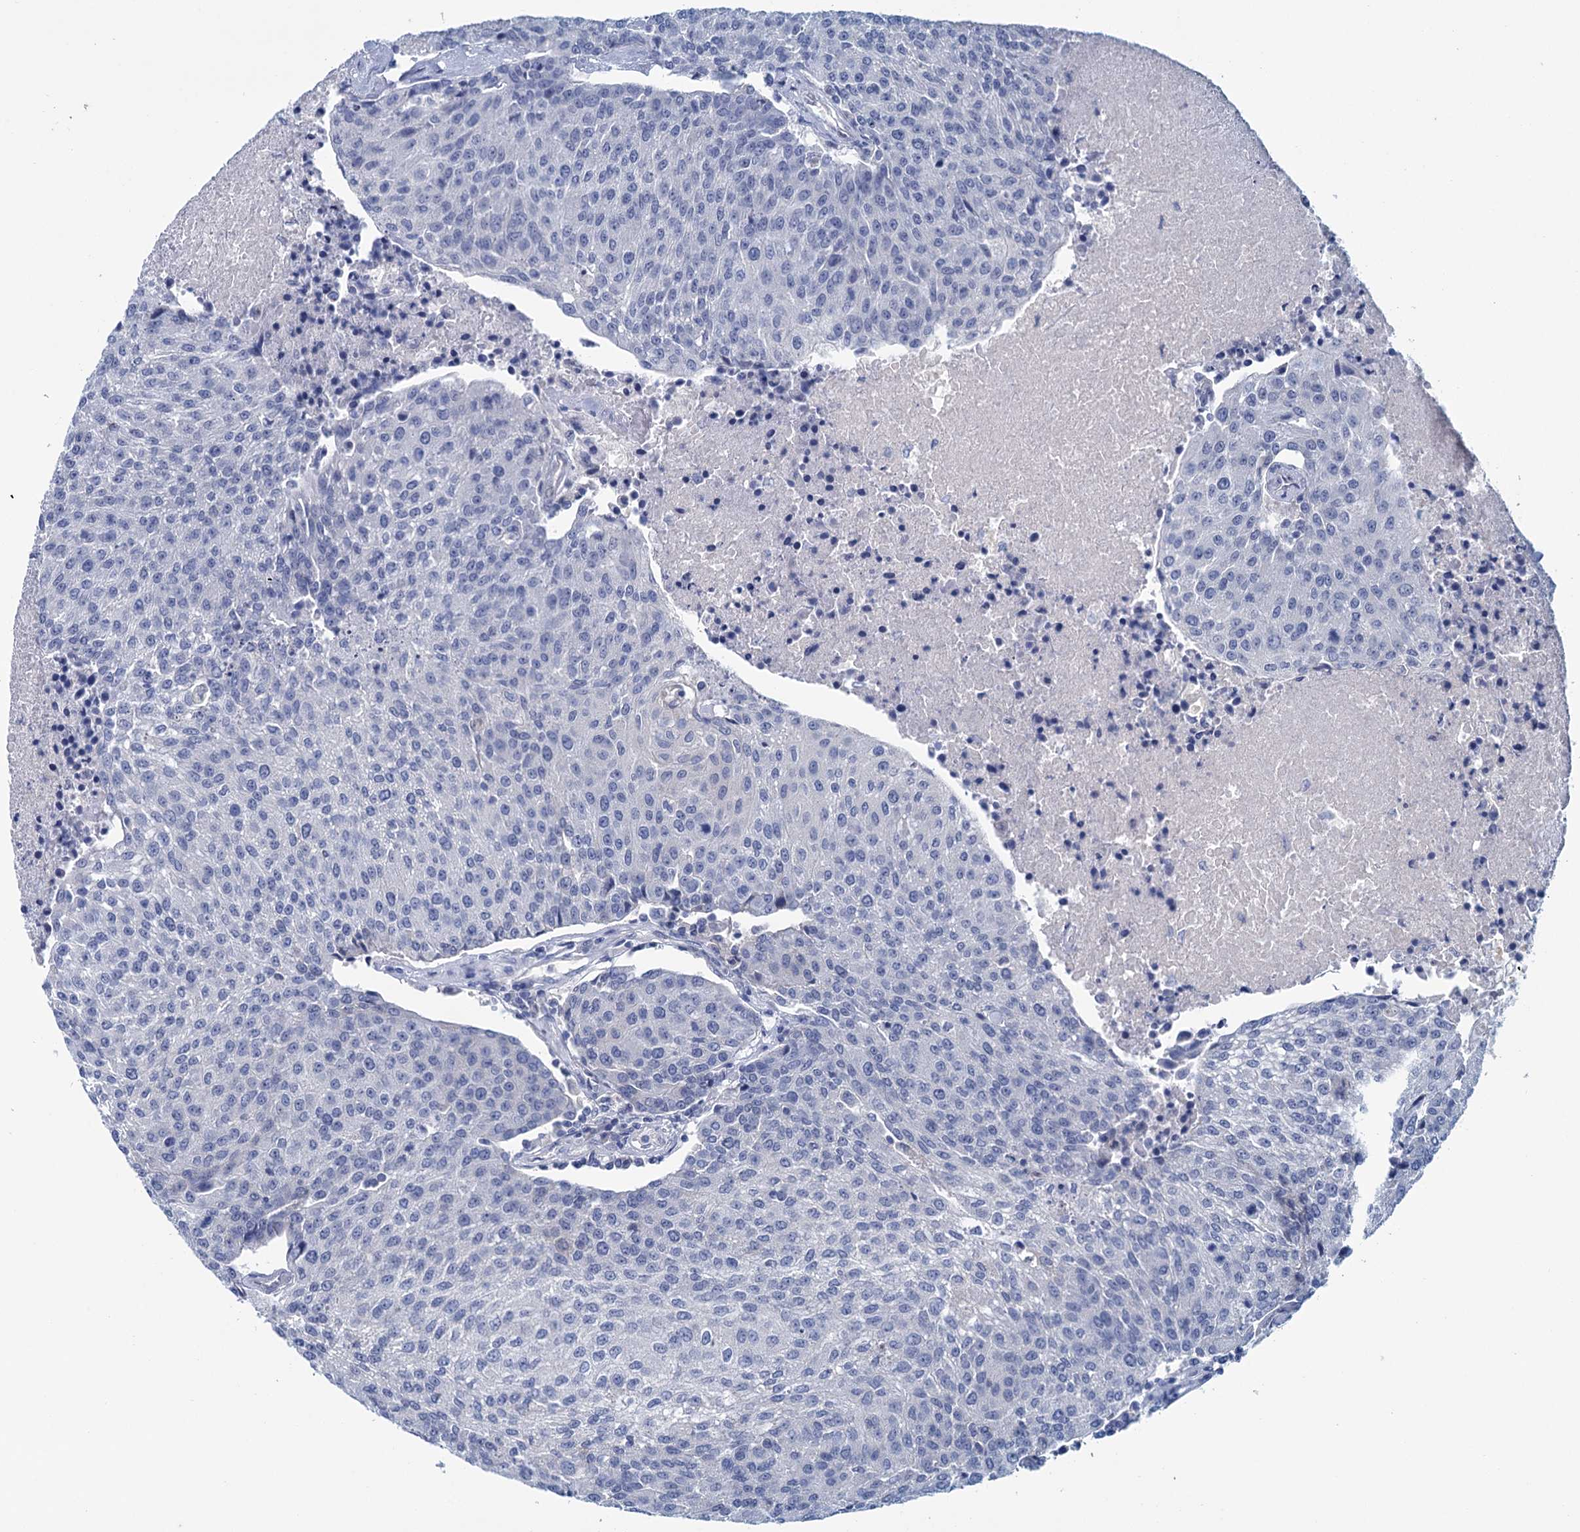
{"staining": {"intensity": "negative", "quantity": "none", "location": "none"}, "tissue": "urothelial cancer", "cell_type": "Tumor cells", "image_type": "cancer", "snomed": [{"axis": "morphology", "description": "Urothelial carcinoma, High grade"}, {"axis": "topography", "description": "Urinary bladder"}], "caption": "This is an immunohistochemistry (IHC) photomicrograph of urothelial cancer. There is no staining in tumor cells.", "gene": "MYOZ3", "patient": {"sex": "female", "age": 85}}